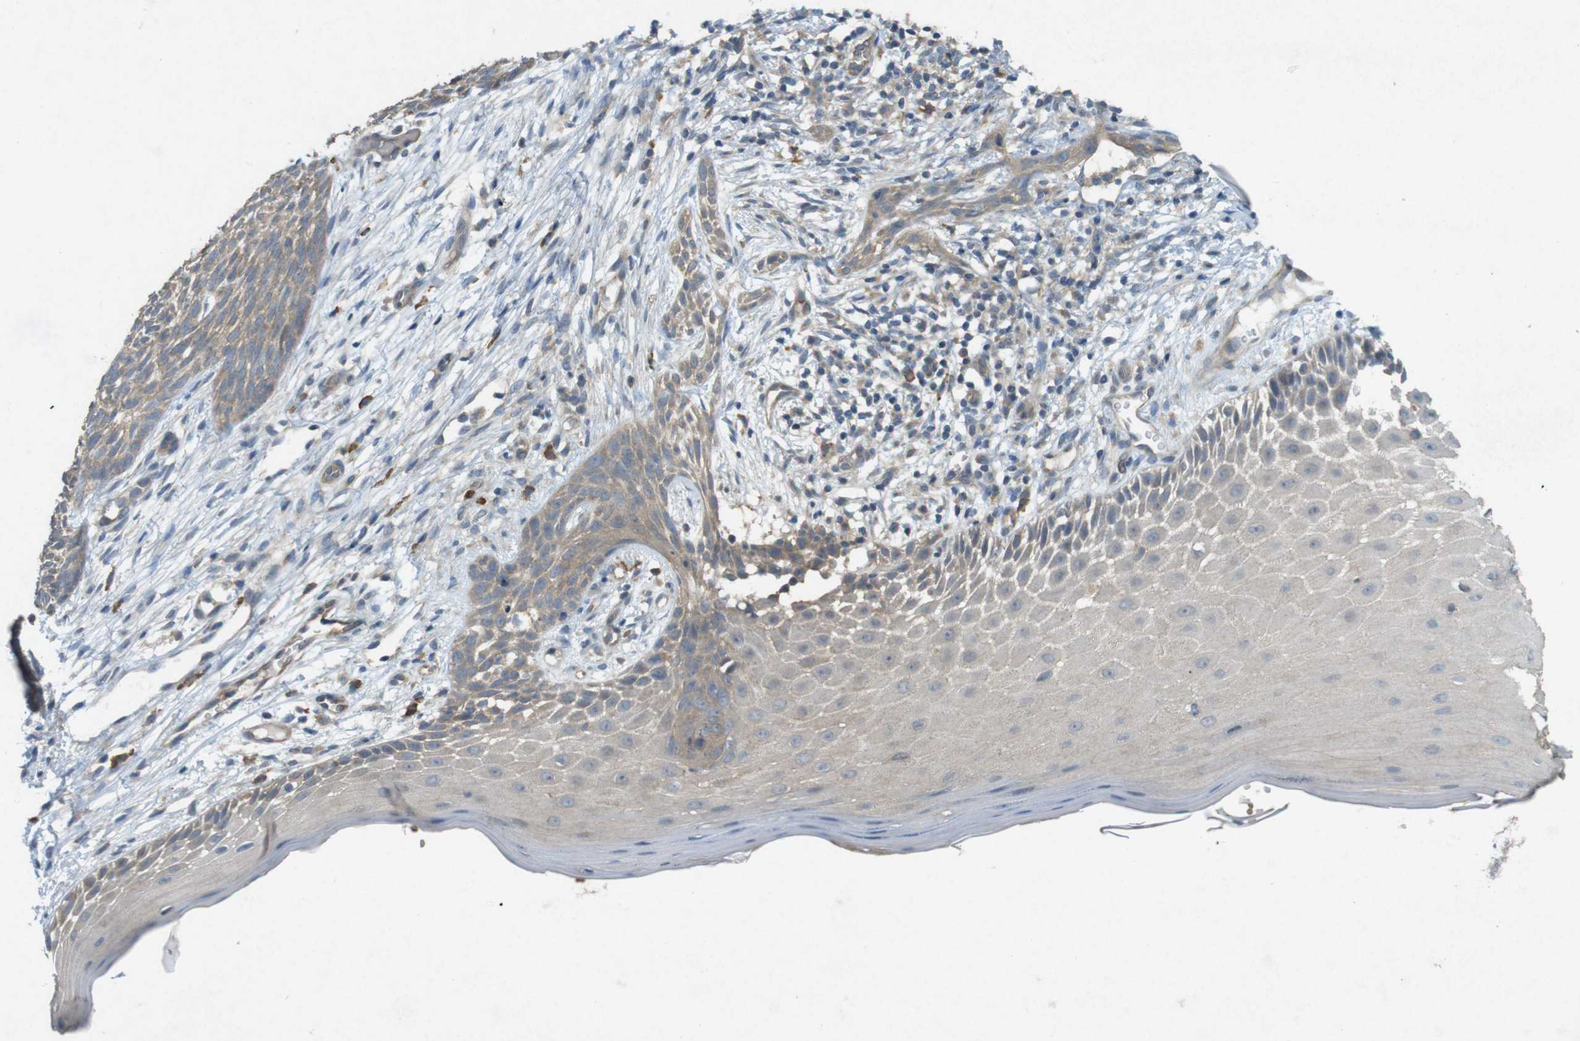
{"staining": {"intensity": "weak", "quantity": ">75%", "location": "cytoplasmic/membranous"}, "tissue": "skin cancer", "cell_type": "Tumor cells", "image_type": "cancer", "snomed": [{"axis": "morphology", "description": "Basal cell carcinoma"}, {"axis": "topography", "description": "Skin"}], "caption": "Protein staining demonstrates weak cytoplasmic/membranous staining in approximately >75% of tumor cells in skin cancer. The staining is performed using DAB brown chromogen to label protein expression. The nuclei are counter-stained blue using hematoxylin.", "gene": "SUGT1", "patient": {"sex": "female", "age": 59}}